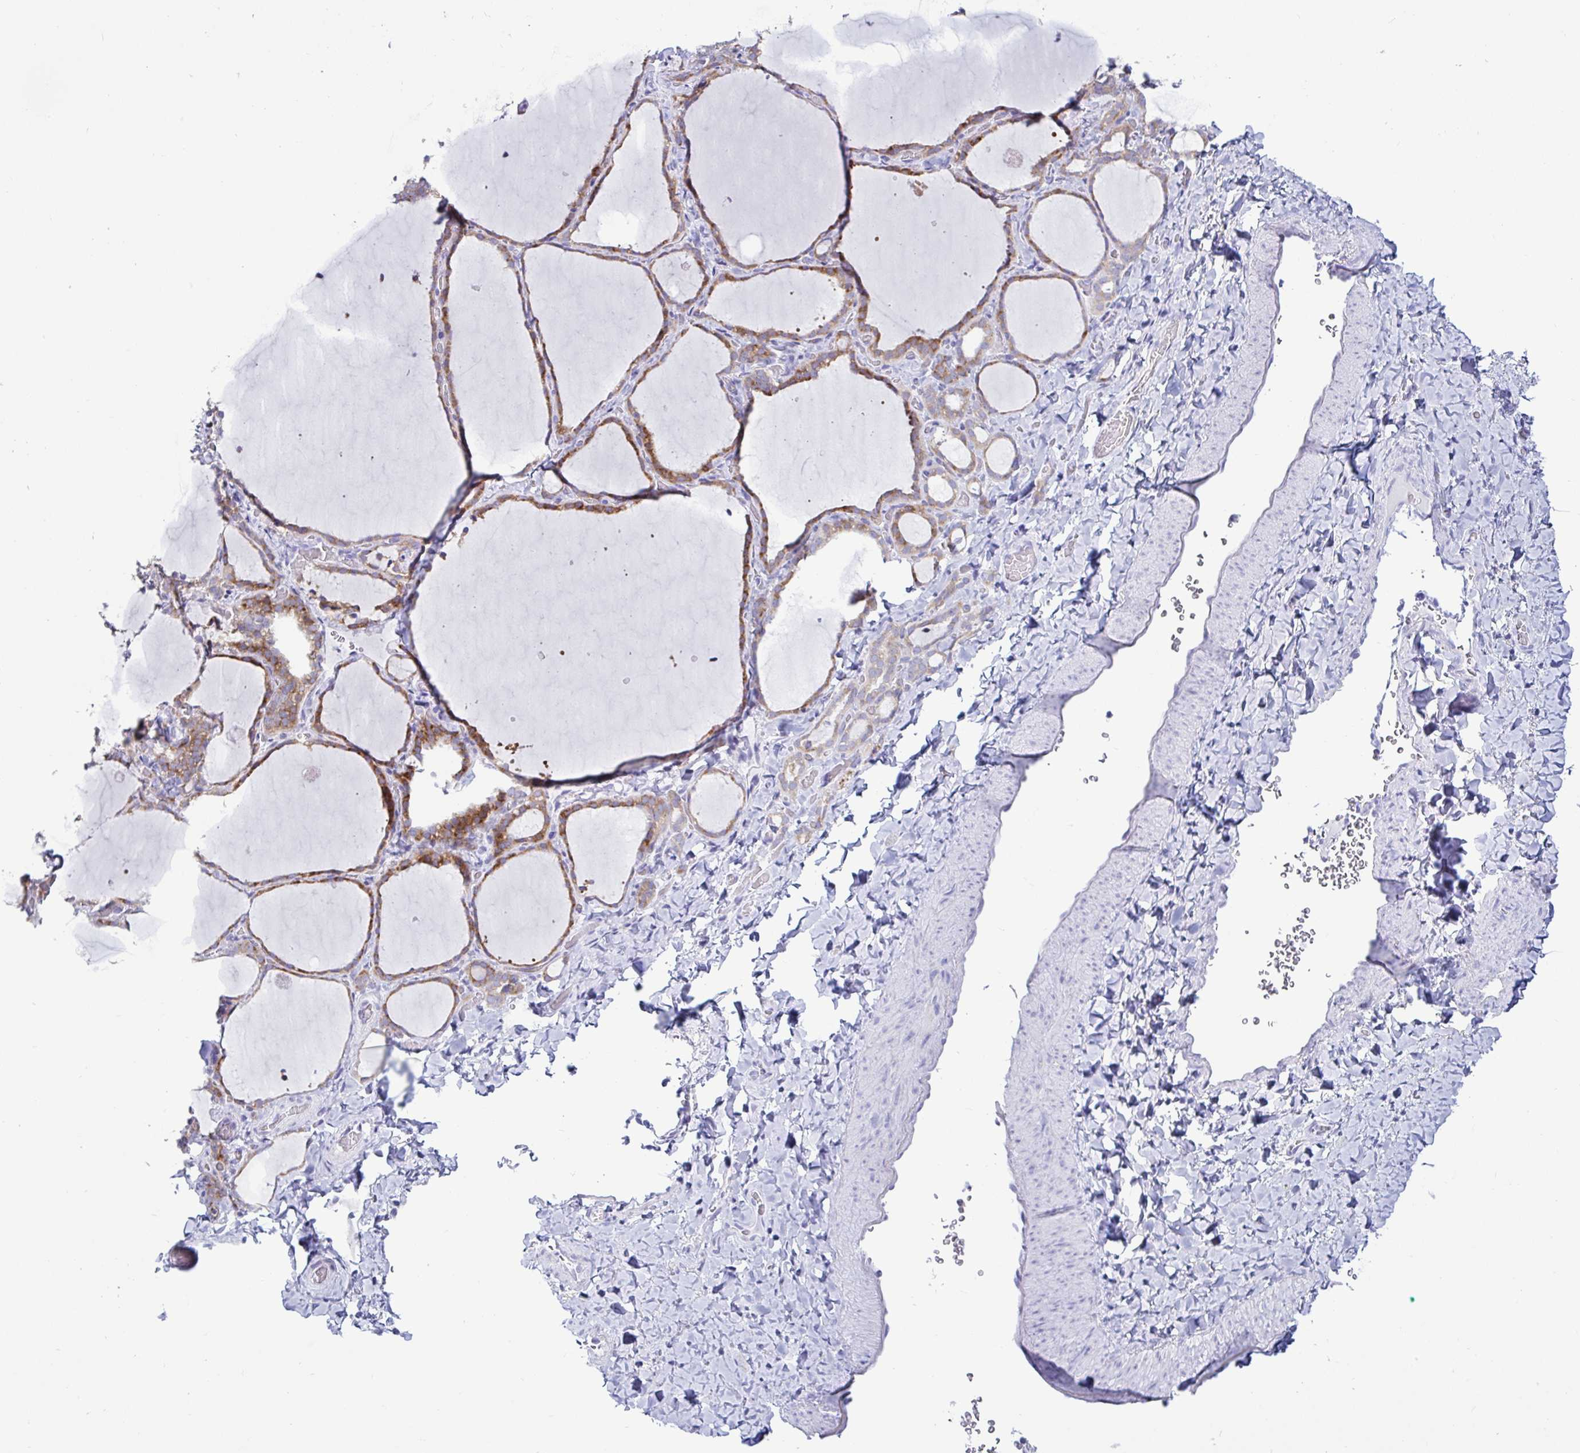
{"staining": {"intensity": "moderate", "quantity": "25%-75%", "location": "cytoplasmic/membranous"}, "tissue": "thyroid gland", "cell_type": "Glandular cells", "image_type": "normal", "snomed": [{"axis": "morphology", "description": "Normal tissue, NOS"}, {"axis": "topography", "description": "Thyroid gland"}], "caption": "Thyroid gland stained with DAB IHC demonstrates medium levels of moderate cytoplasmic/membranous positivity in approximately 25%-75% of glandular cells.", "gene": "TFPI2", "patient": {"sex": "female", "age": 22}}